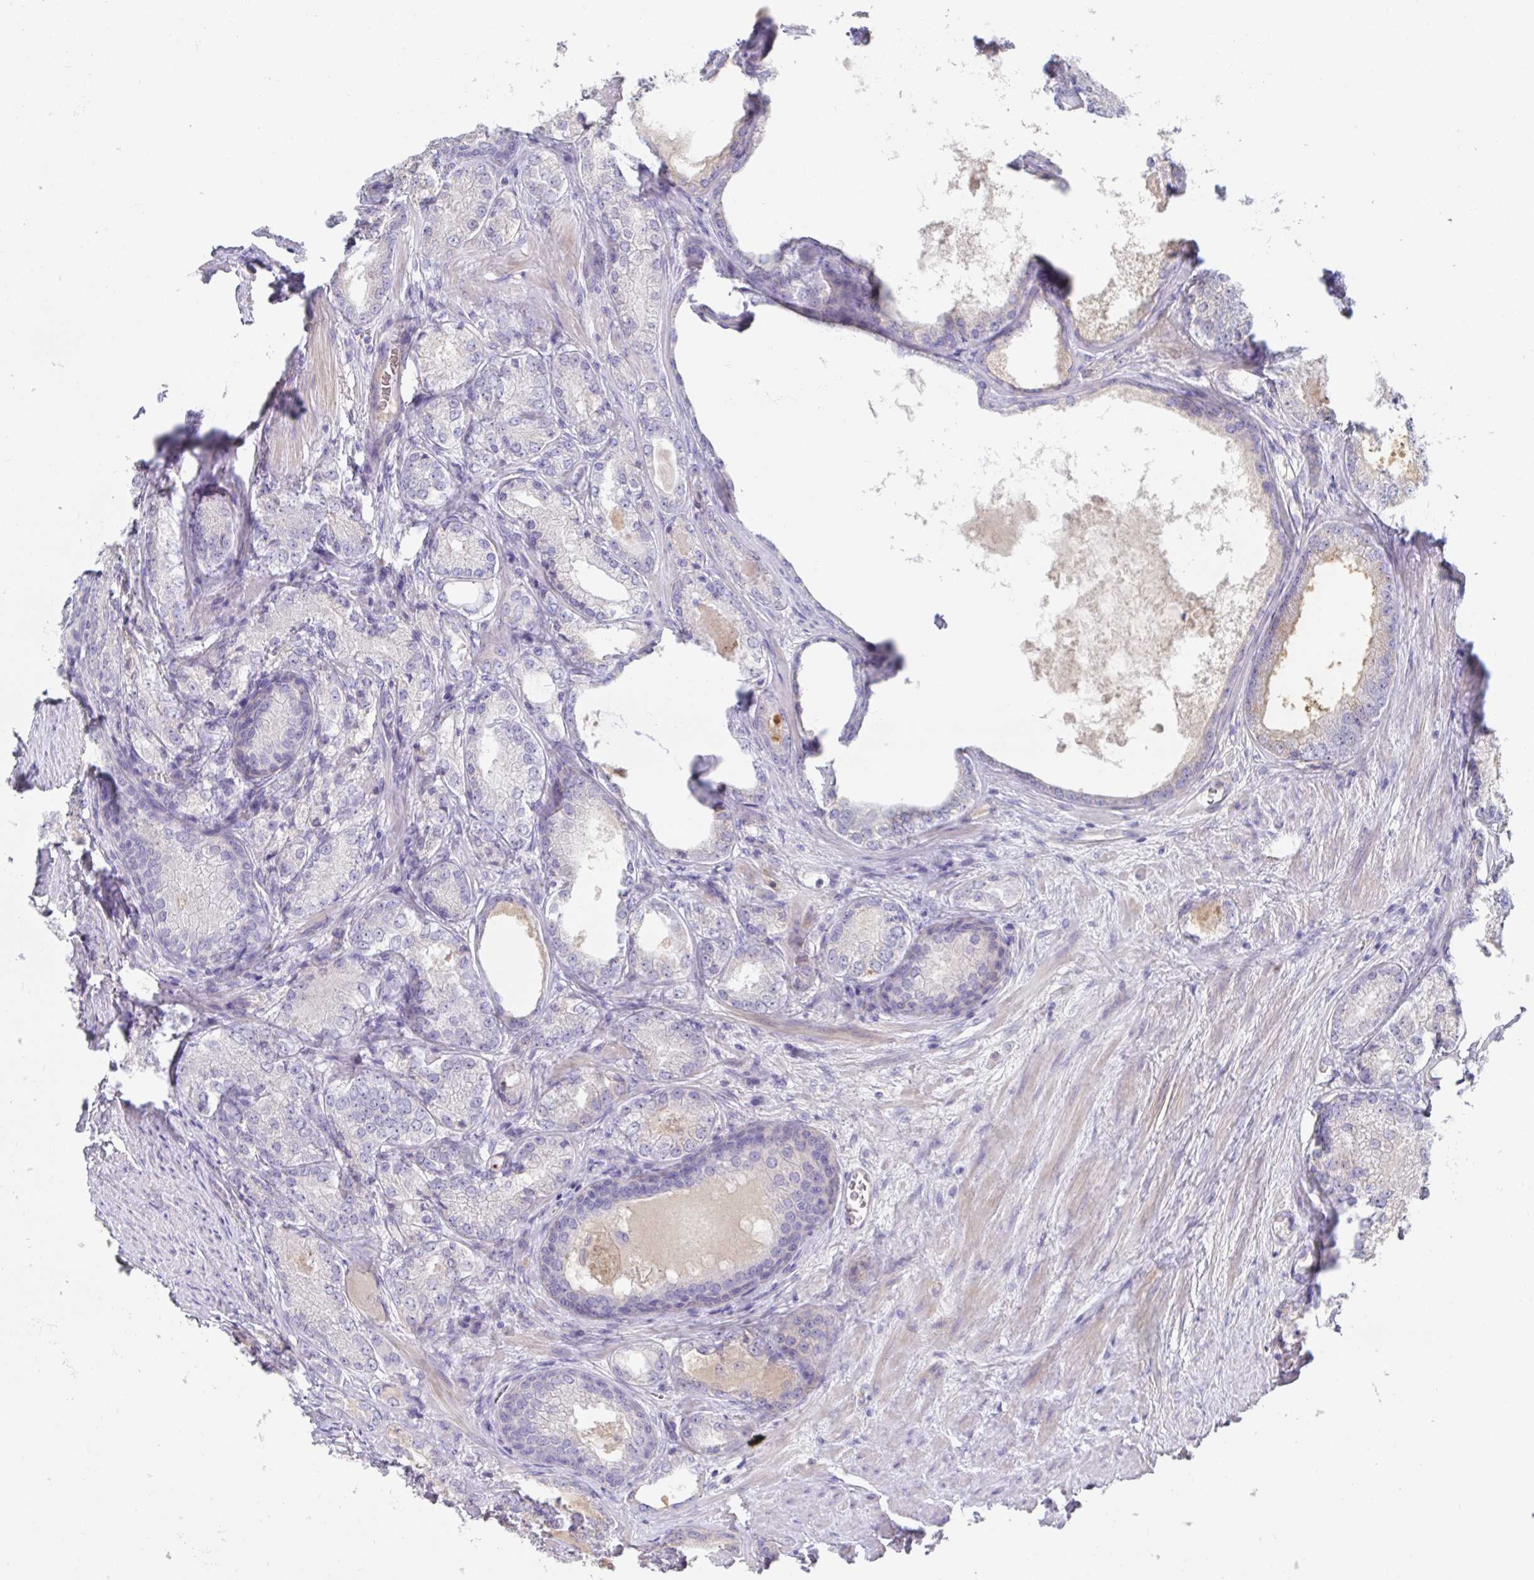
{"staining": {"intensity": "negative", "quantity": "none", "location": "none"}, "tissue": "prostate cancer", "cell_type": "Tumor cells", "image_type": "cancer", "snomed": [{"axis": "morphology", "description": "Adenocarcinoma, NOS"}, {"axis": "morphology", "description": "Adenocarcinoma, Low grade"}, {"axis": "topography", "description": "Prostate"}], "caption": "There is no significant positivity in tumor cells of prostate cancer.", "gene": "ANO5", "patient": {"sex": "male", "age": 68}}